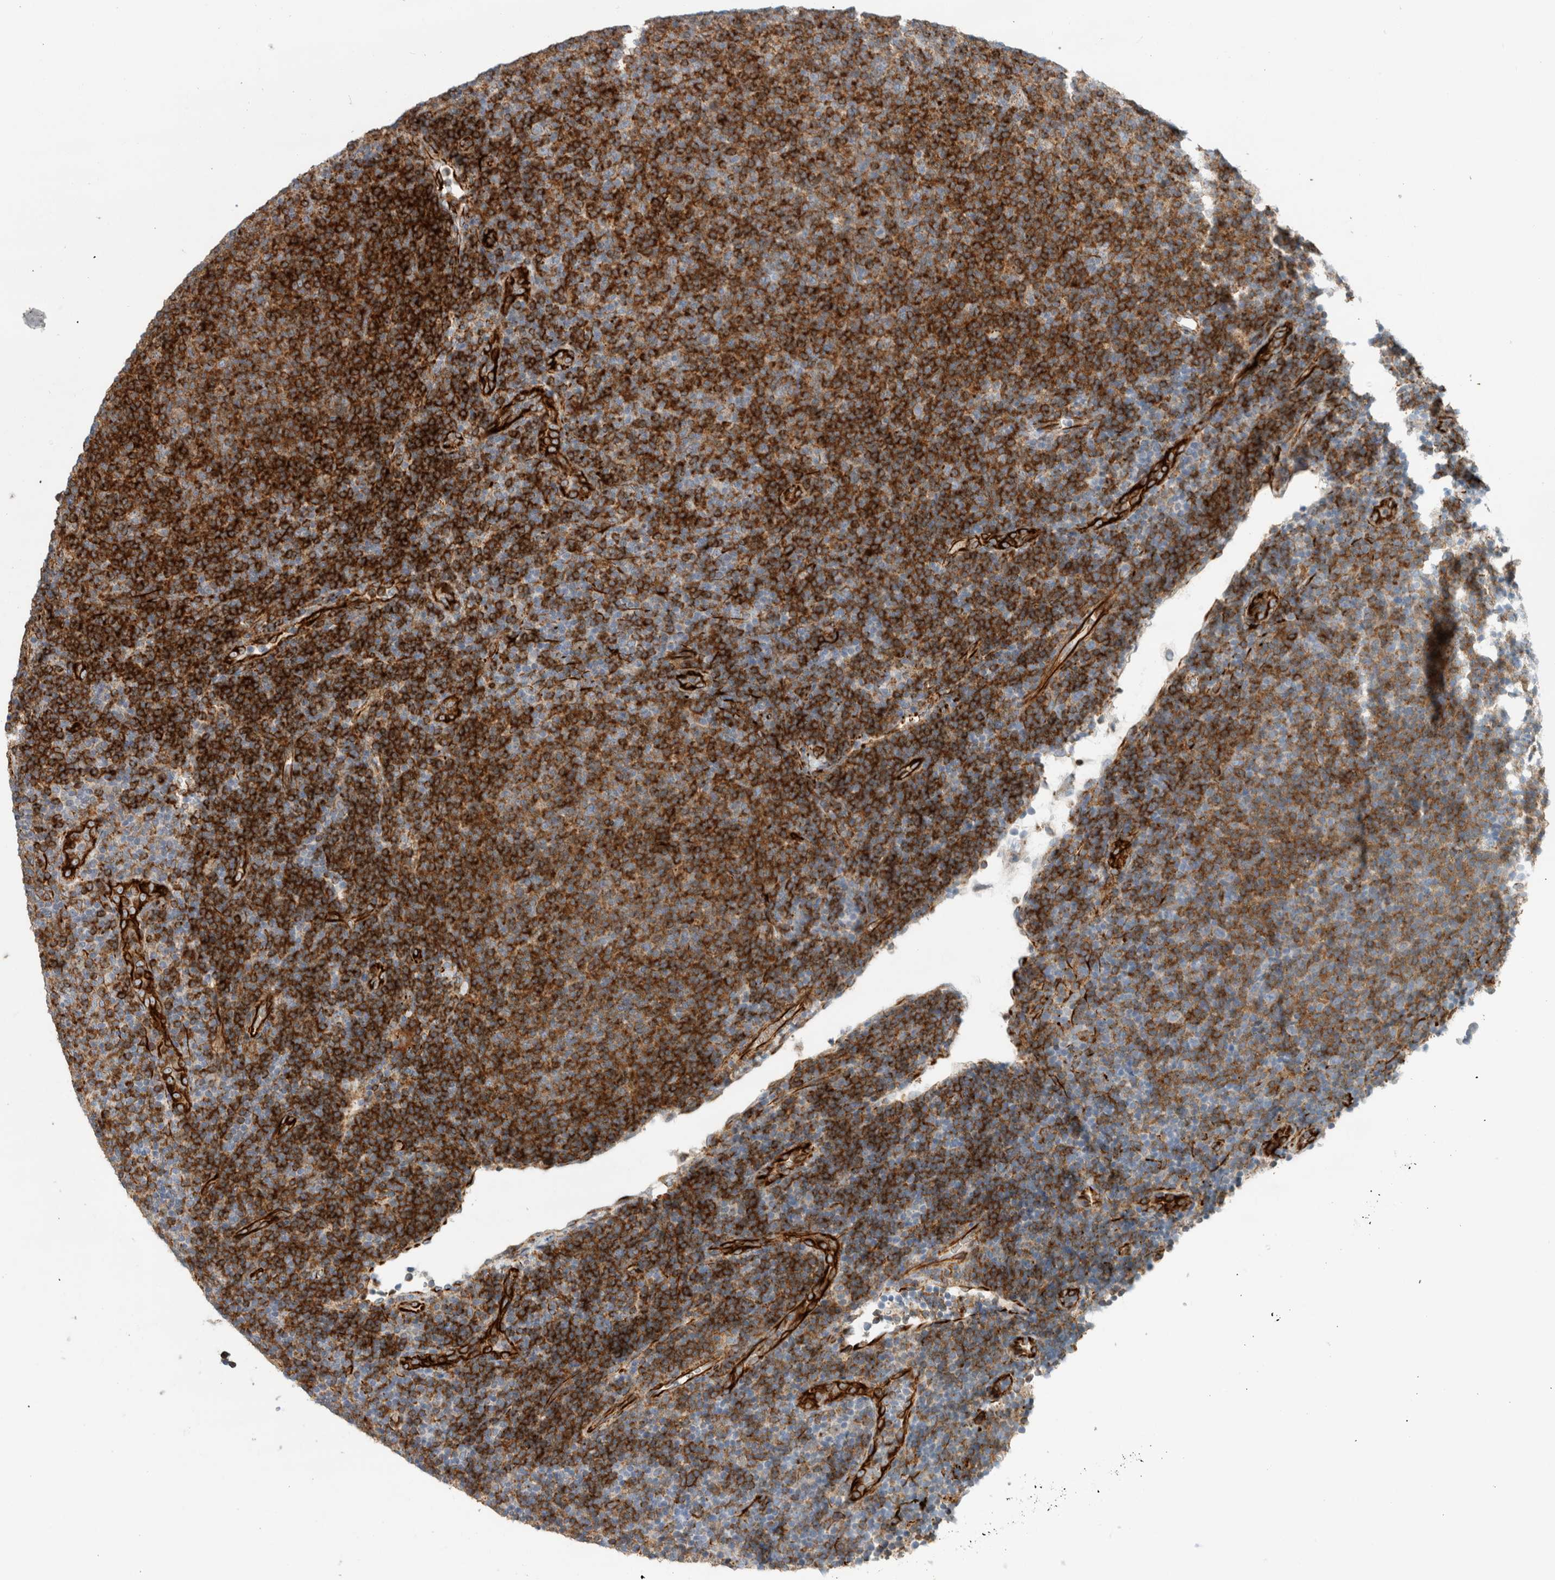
{"staining": {"intensity": "strong", "quantity": ">75%", "location": "cytoplasmic/membranous"}, "tissue": "lymphoma", "cell_type": "Tumor cells", "image_type": "cancer", "snomed": [{"axis": "morphology", "description": "Malignant lymphoma, non-Hodgkin's type, Low grade"}, {"axis": "topography", "description": "Lymph node"}], "caption": "A high-resolution image shows IHC staining of malignant lymphoma, non-Hodgkin's type (low-grade), which demonstrates strong cytoplasmic/membranous positivity in about >75% of tumor cells.", "gene": "LY86", "patient": {"sex": "male", "age": 66}}